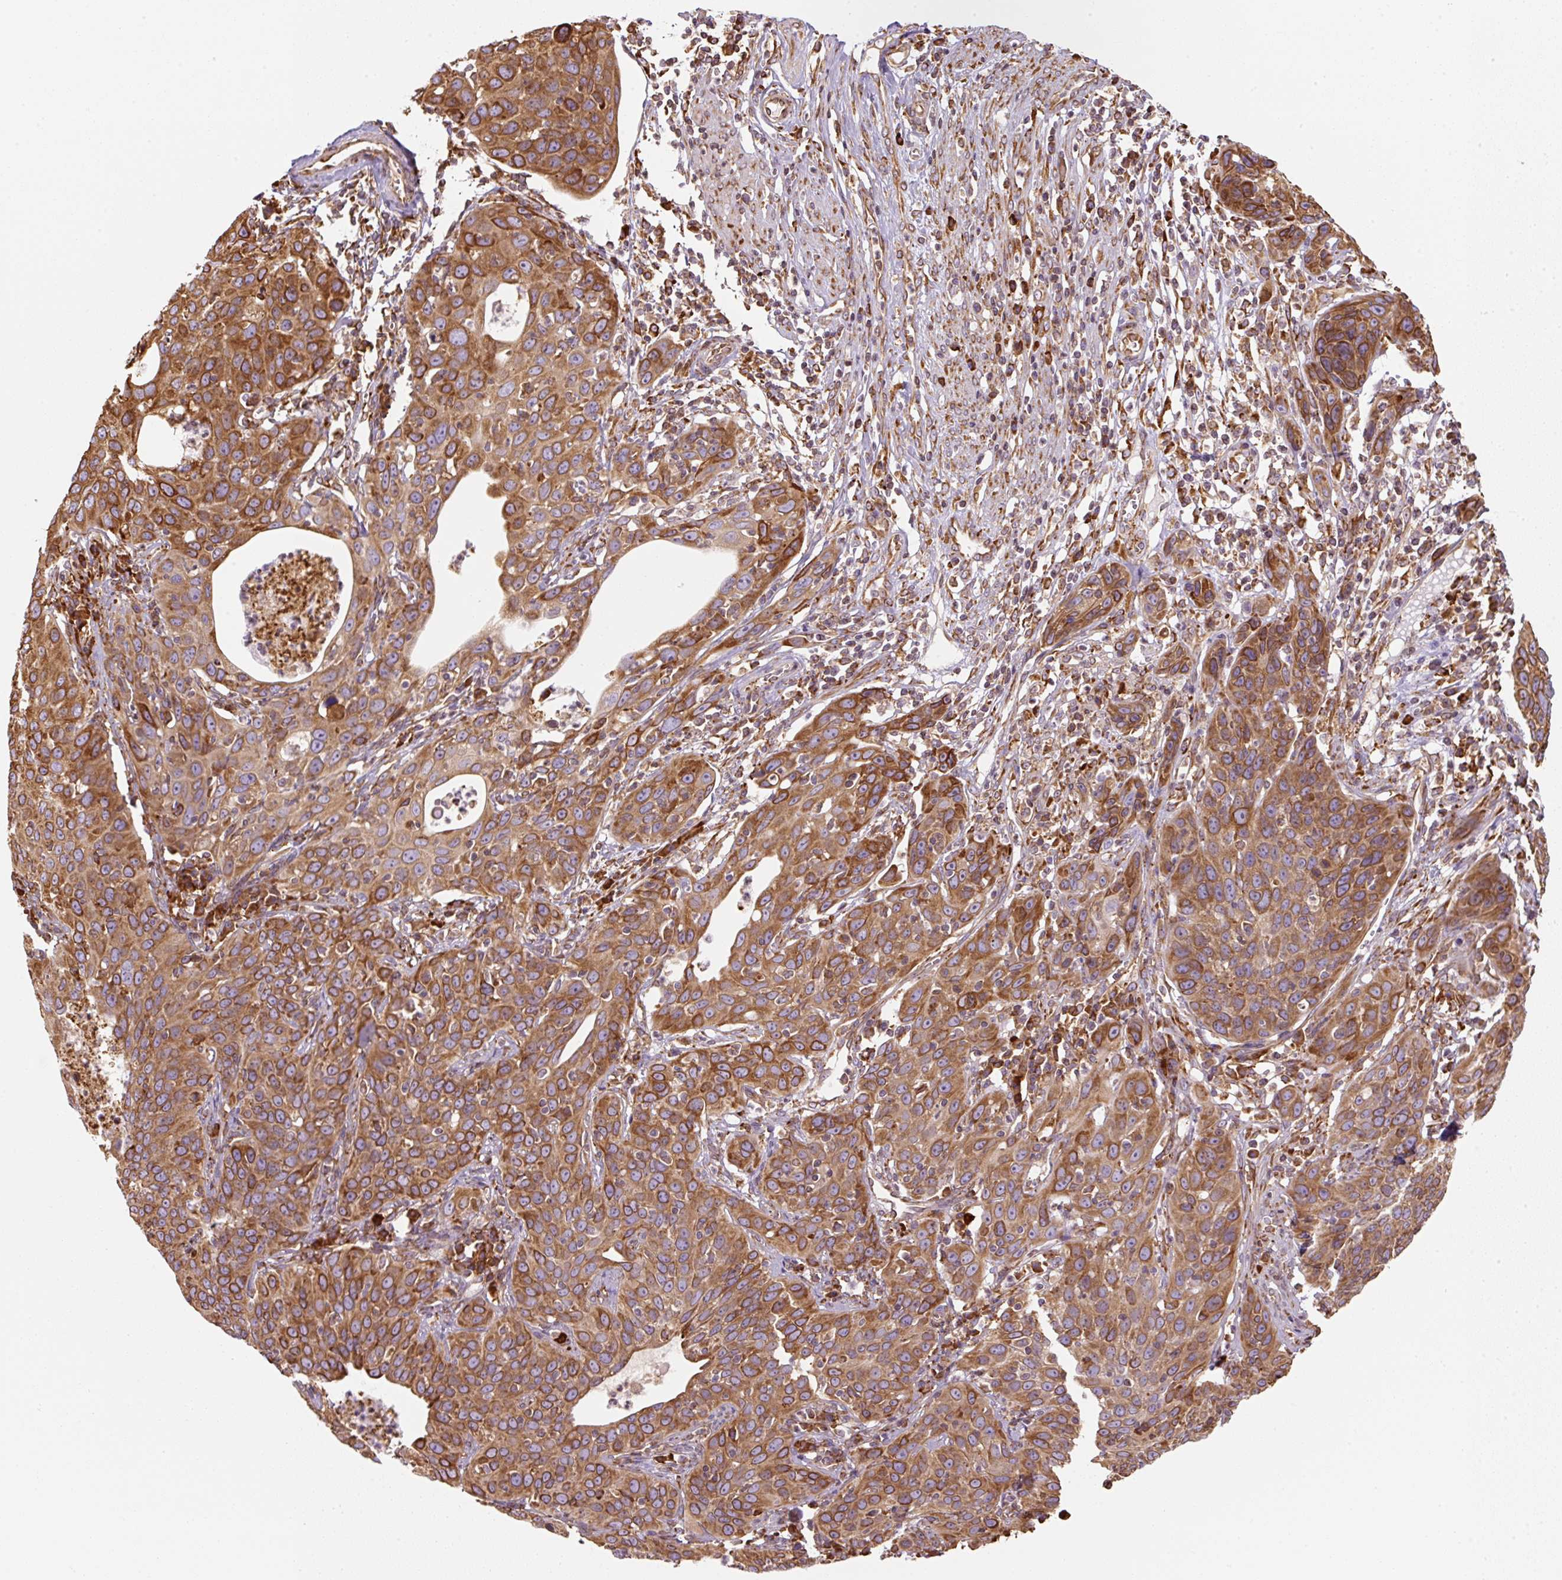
{"staining": {"intensity": "strong", "quantity": ">75%", "location": "cytoplasmic/membranous"}, "tissue": "cervical cancer", "cell_type": "Tumor cells", "image_type": "cancer", "snomed": [{"axis": "morphology", "description": "Squamous cell carcinoma, NOS"}, {"axis": "topography", "description": "Cervix"}], "caption": "Strong cytoplasmic/membranous expression for a protein is identified in approximately >75% of tumor cells of cervical cancer using immunohistochemistry (IHC).", "gene": "PRKCSH", "patient": {"sex": "female", "age": 36}}